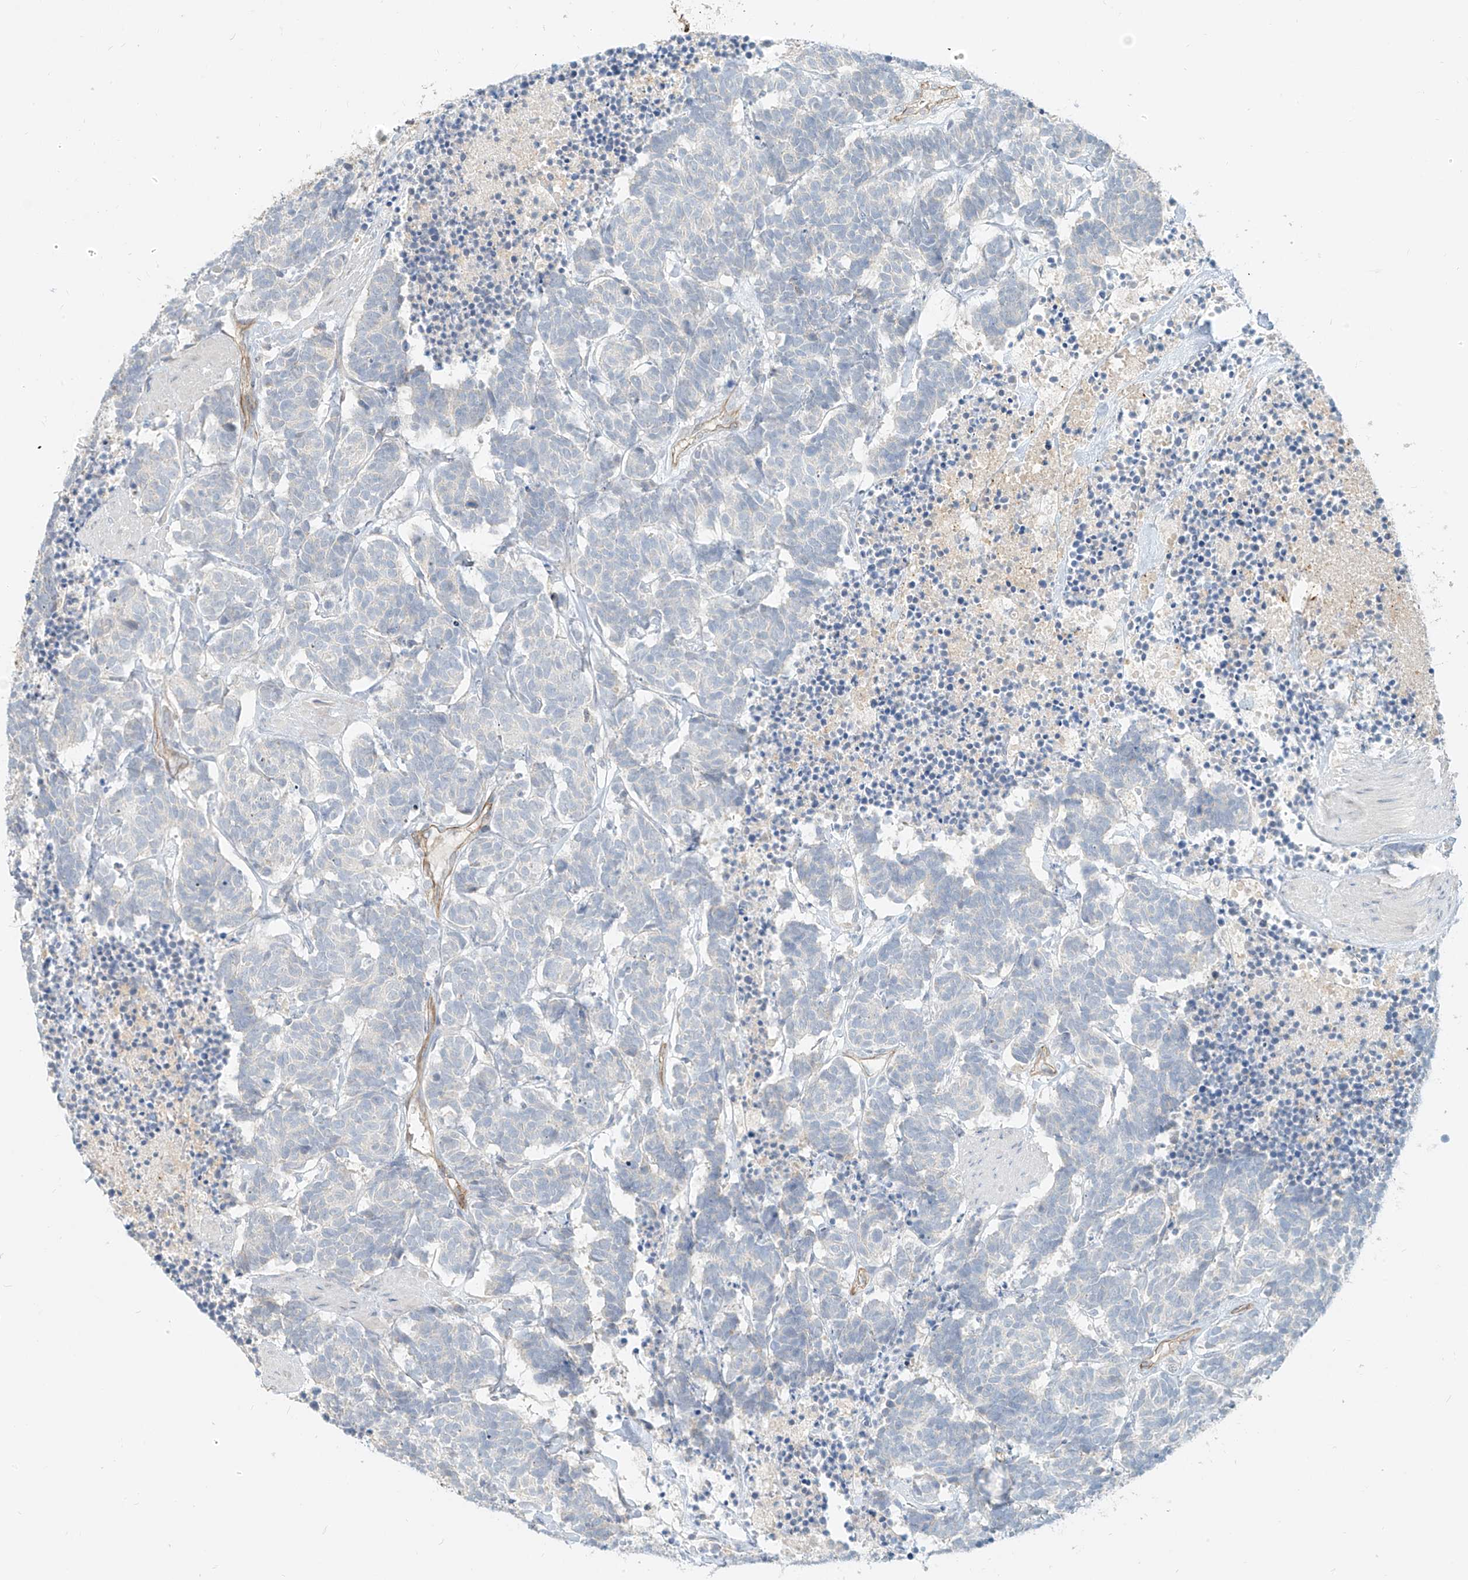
{"staining": {"intensity": "negative", "quantity": "none", "location": "none"}, "tissue": "carcinoid", "cell_type": "Tumor cells", "image_type": "cancer", "snomed": [{"axis": "morphology", "description": "Carcinoma, NOS"}, {"axis": "morphology", "description": "Carcinoid, malignant, NOS"}, {"axis": "topography", "description": "Urinary bladder"}], "caption": "Immunohistochemical staining of carcinoid reveals no significant staining in tumor cells.", "gene": "C2orf42", "patient": {"sex": "male", "age": 57}}